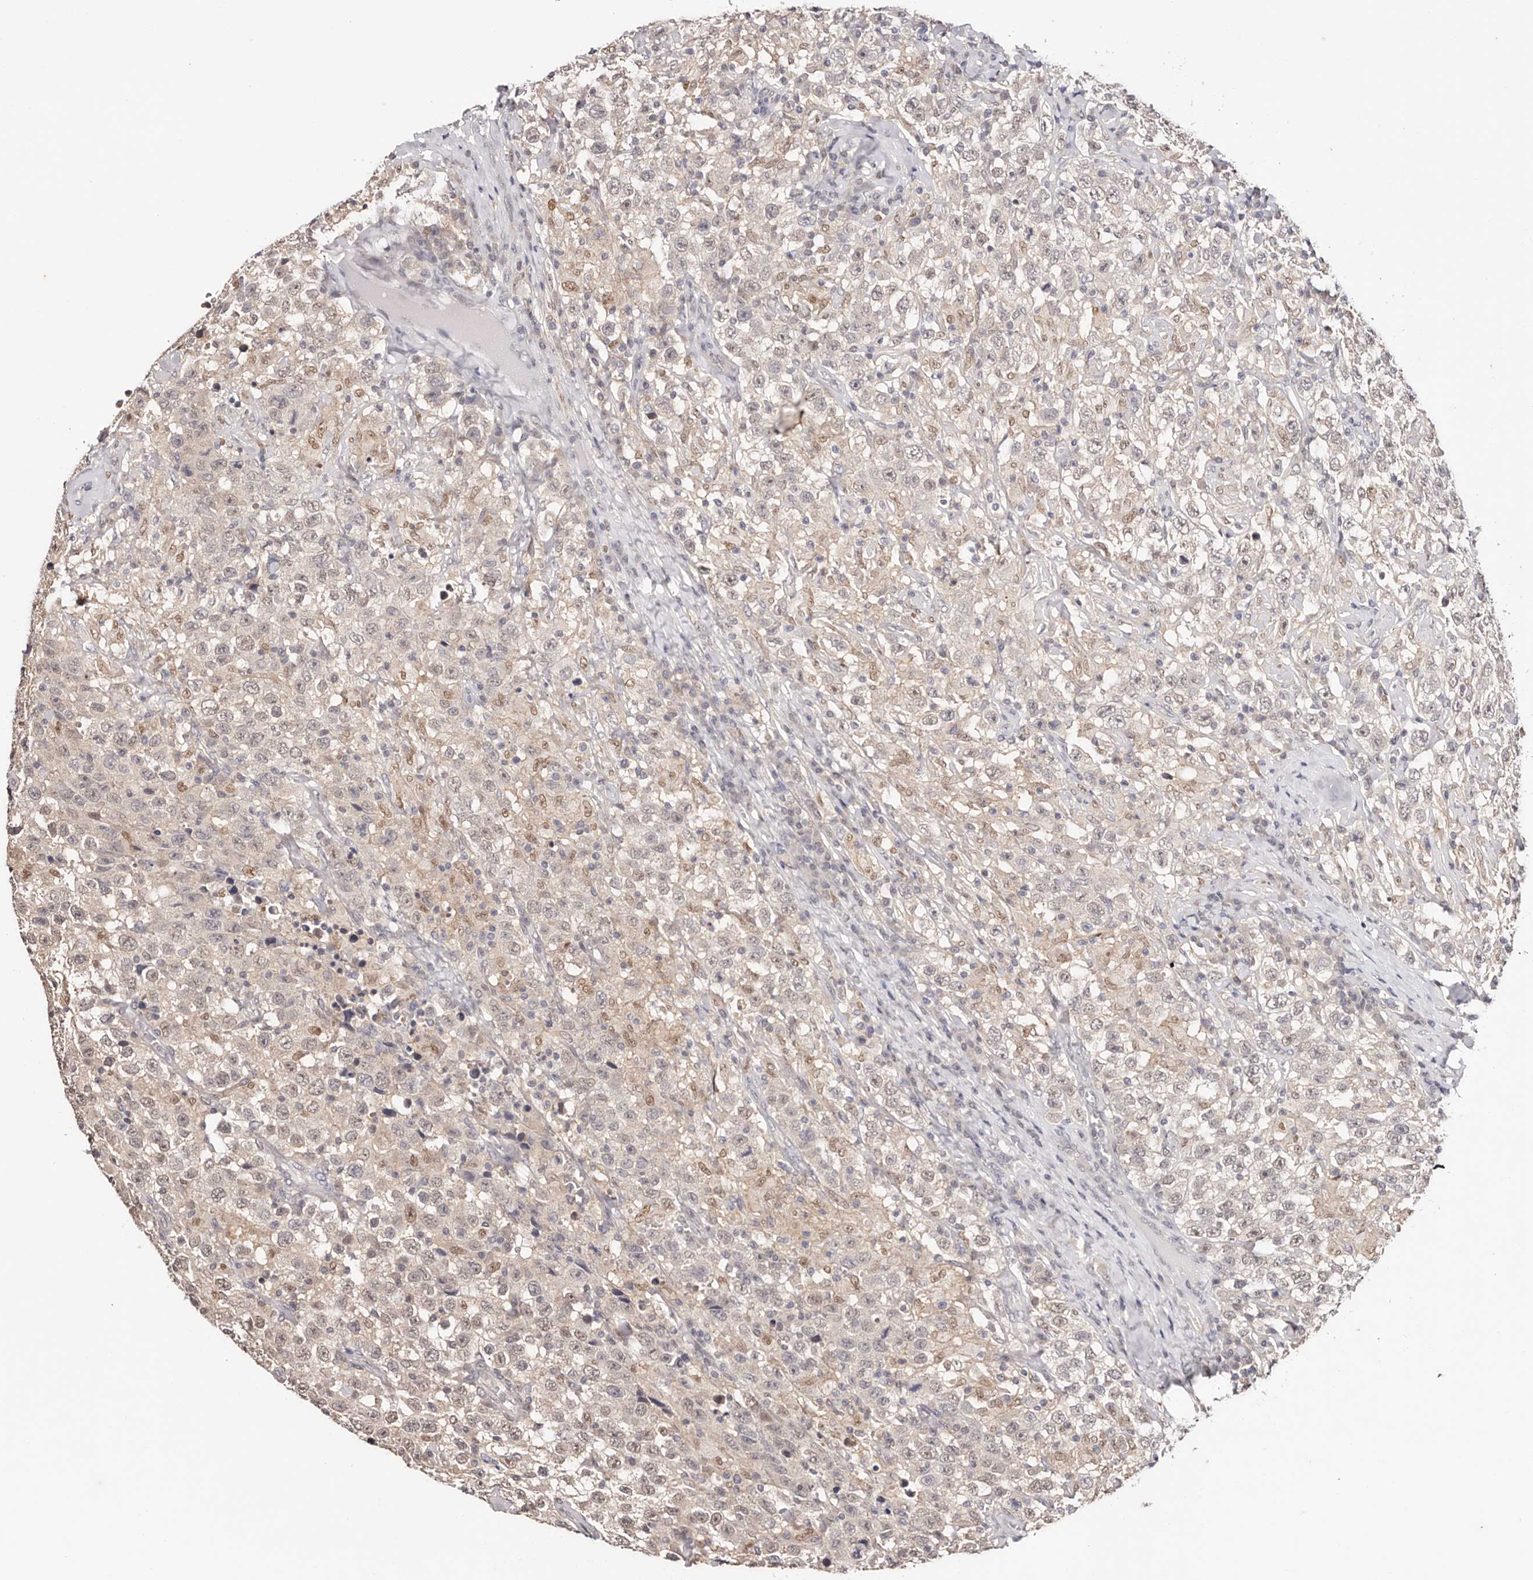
{"staining": {"intensity": "weak", "quantity": "<25%", "location": "nuclear"}, "tissue": "testis cancer", "cell_type": "Tumor cells", "image_type": "cancer", "snomed": [{"axis": "morphology", "description": "Seminoma, NOS"}, {"axis": "topography", "description": "Testis"}], "caption": "An image of testis cancer (seminoma) stained for a protein shows no brown staining in tumor cells. Brightfield microscopy of immunohistochemistry stained with DAB (brown) and hematoxylin (blue), captured at high magnification.", "gene": "TYW3", "patient": {"sex": "male", "age": 41}}